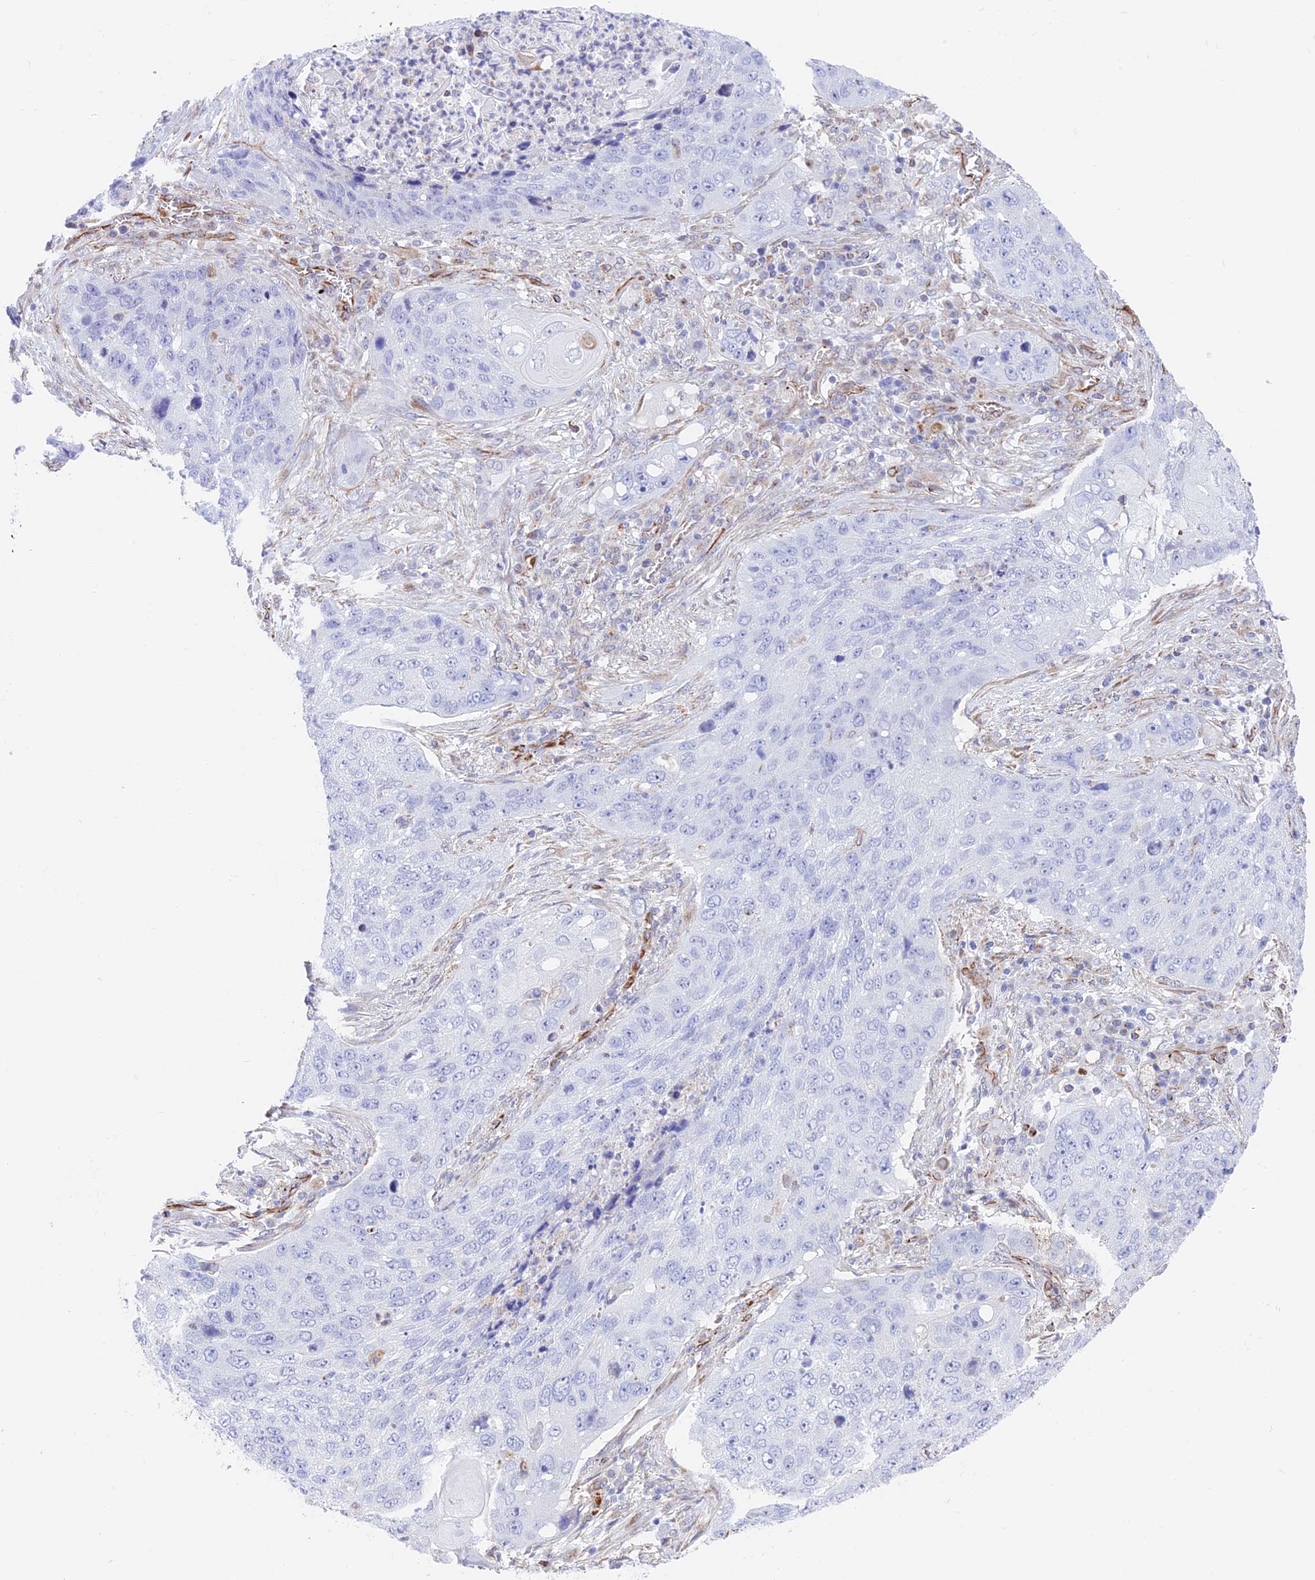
{"staining": {"intensity": "negative", "quantity": "none", "location": "none"}, "tissue": "lung cancer", "cell_type": "Tumor cells", "image_type": "cancer", "snomed": [{"axis": "morphology", "description": "Squamous cell carcinoma, NOS"}, {"axis": "topography", "description": "Lung"}], "caption": "There is no significant expression in tumor cells of lung cancer. (Stains: DAB (3,3'-diaminobenzidine) IHC with hematoxylin counter stain, Microscopy: brightfield microscopy at high magnification).", "gene": "ZNF652", "patient": {"sex": "female", "age": 63}}